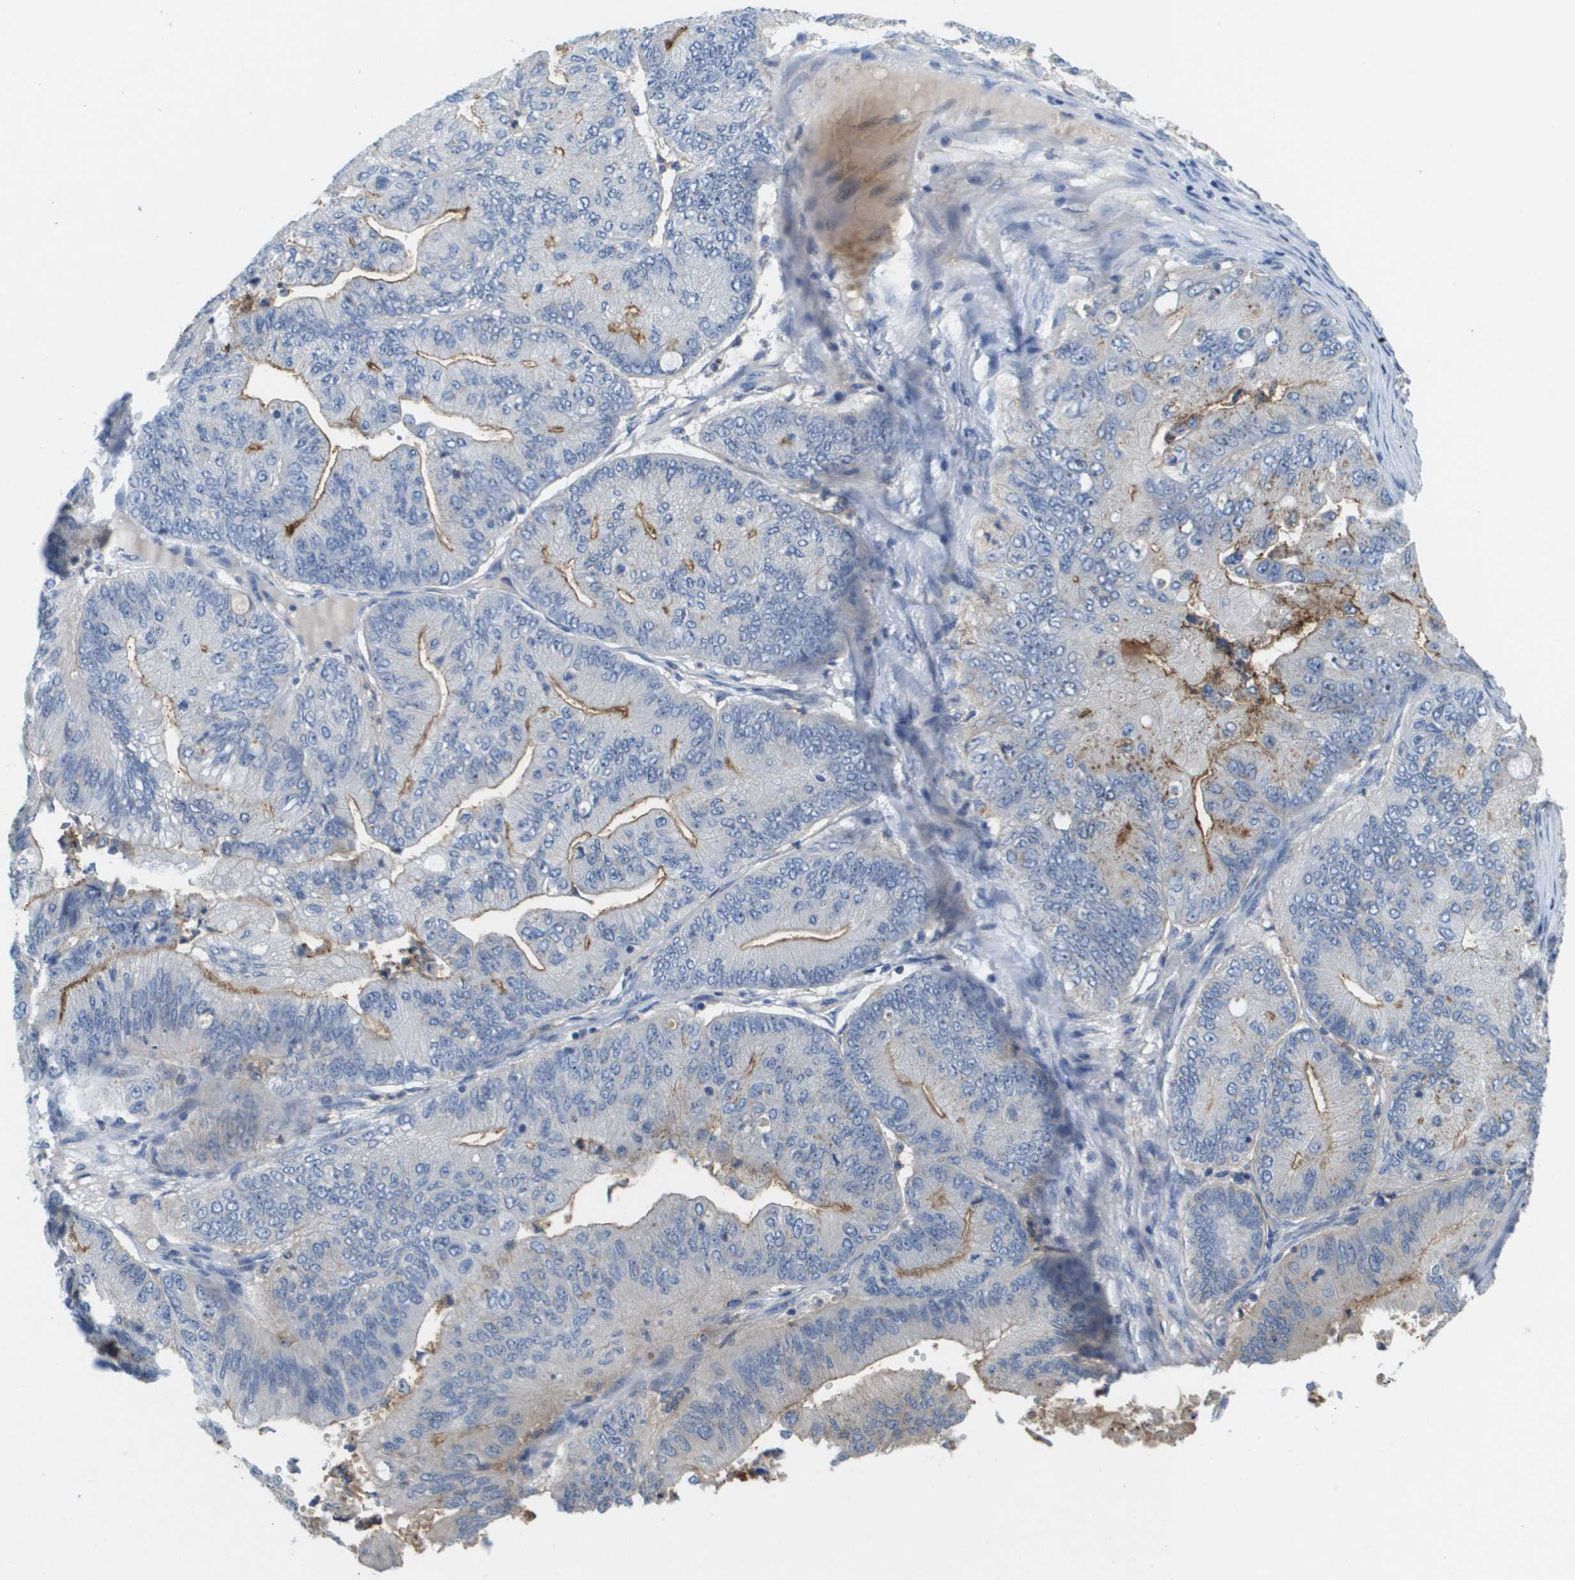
{"staining": {"intensity": "moderate", "quantity": "<25%", "location": "cytoplasmic/membranous"}, "tissue": "ovarian cancer", "cell_type": "Tumor cells", "image_type": "cancer", "snomed": [{"axis": "morphology", "description": "Cystadenocarcinoma, mucinous, NOS"}, {"axis": "topography", "description": "Ovary"}], "caption": "High-magnification brightfield microscopy of ovarian cancer stained with DAB (brown) and counterstained with hematoxylin (blue). tumor cells exhibit moderate cytoplasmic/membranous staining is seen in about<25% of cells.", "gene": "LIPG", "patient": {"sex": "female", "age": 61}}